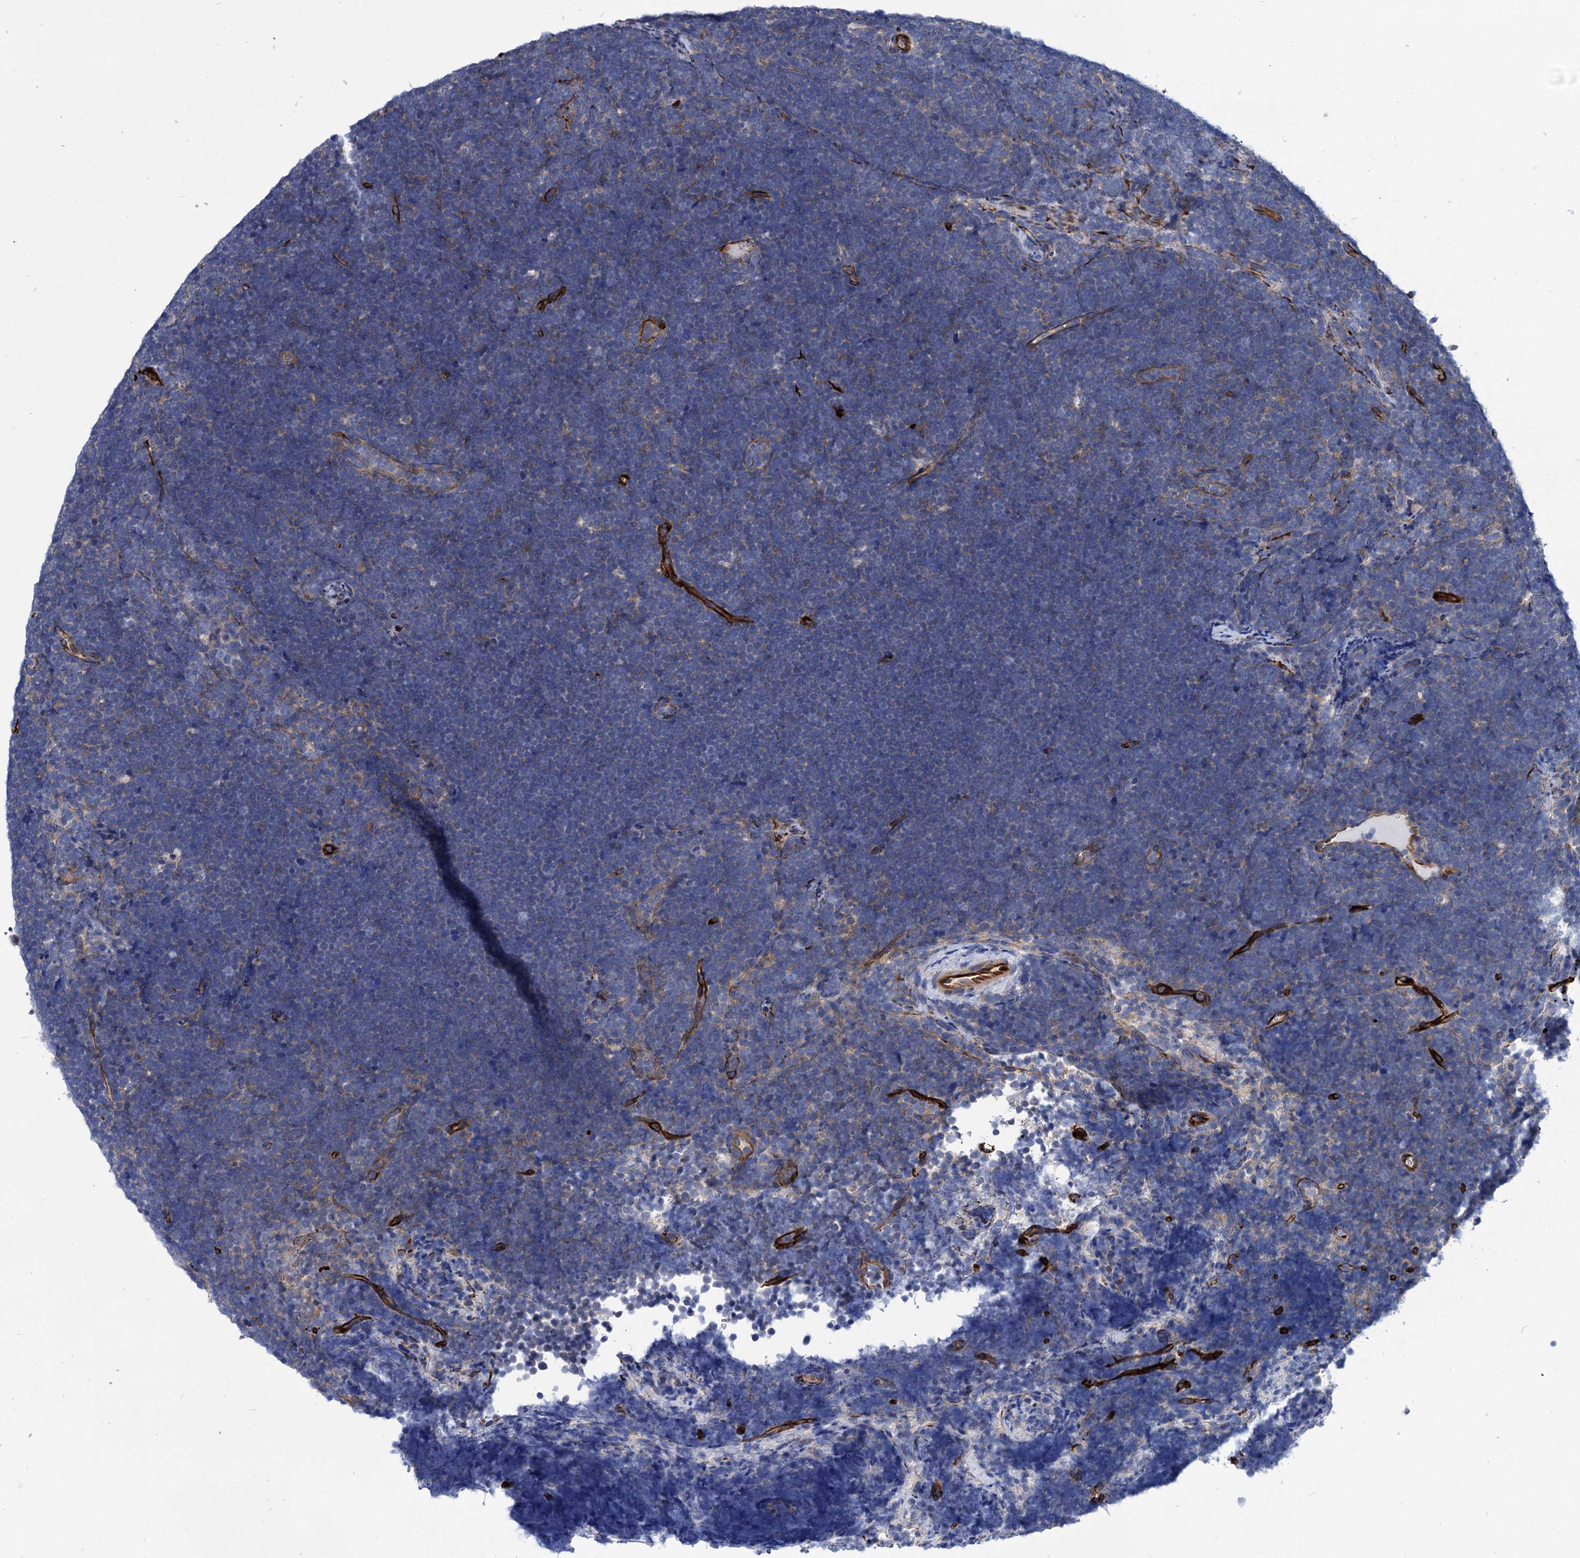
{"staining": {"intensity": "negative", "quantity": "none", "location": "none"}, "tissue": "lymphoma", "cell_type": "Tumor cells", "image_type": "cancer", "snomed": [{"axis": "morphology", "description": "Malignant lymphoma, non-Hodgkin's type, High grade"}, {"axis": "topography", "description": "Lymph node"}], "caption": "IHC photomicrograph of neoplastic tissue: human high-grade malignant lymphoma, non-Hodgkin's type stained with DAB (3,3'-diaminobenzidine) shows no significant protein expression in tumor cells.", "gene": "AXL", "patient": {"sex": "male", "age": 13}}